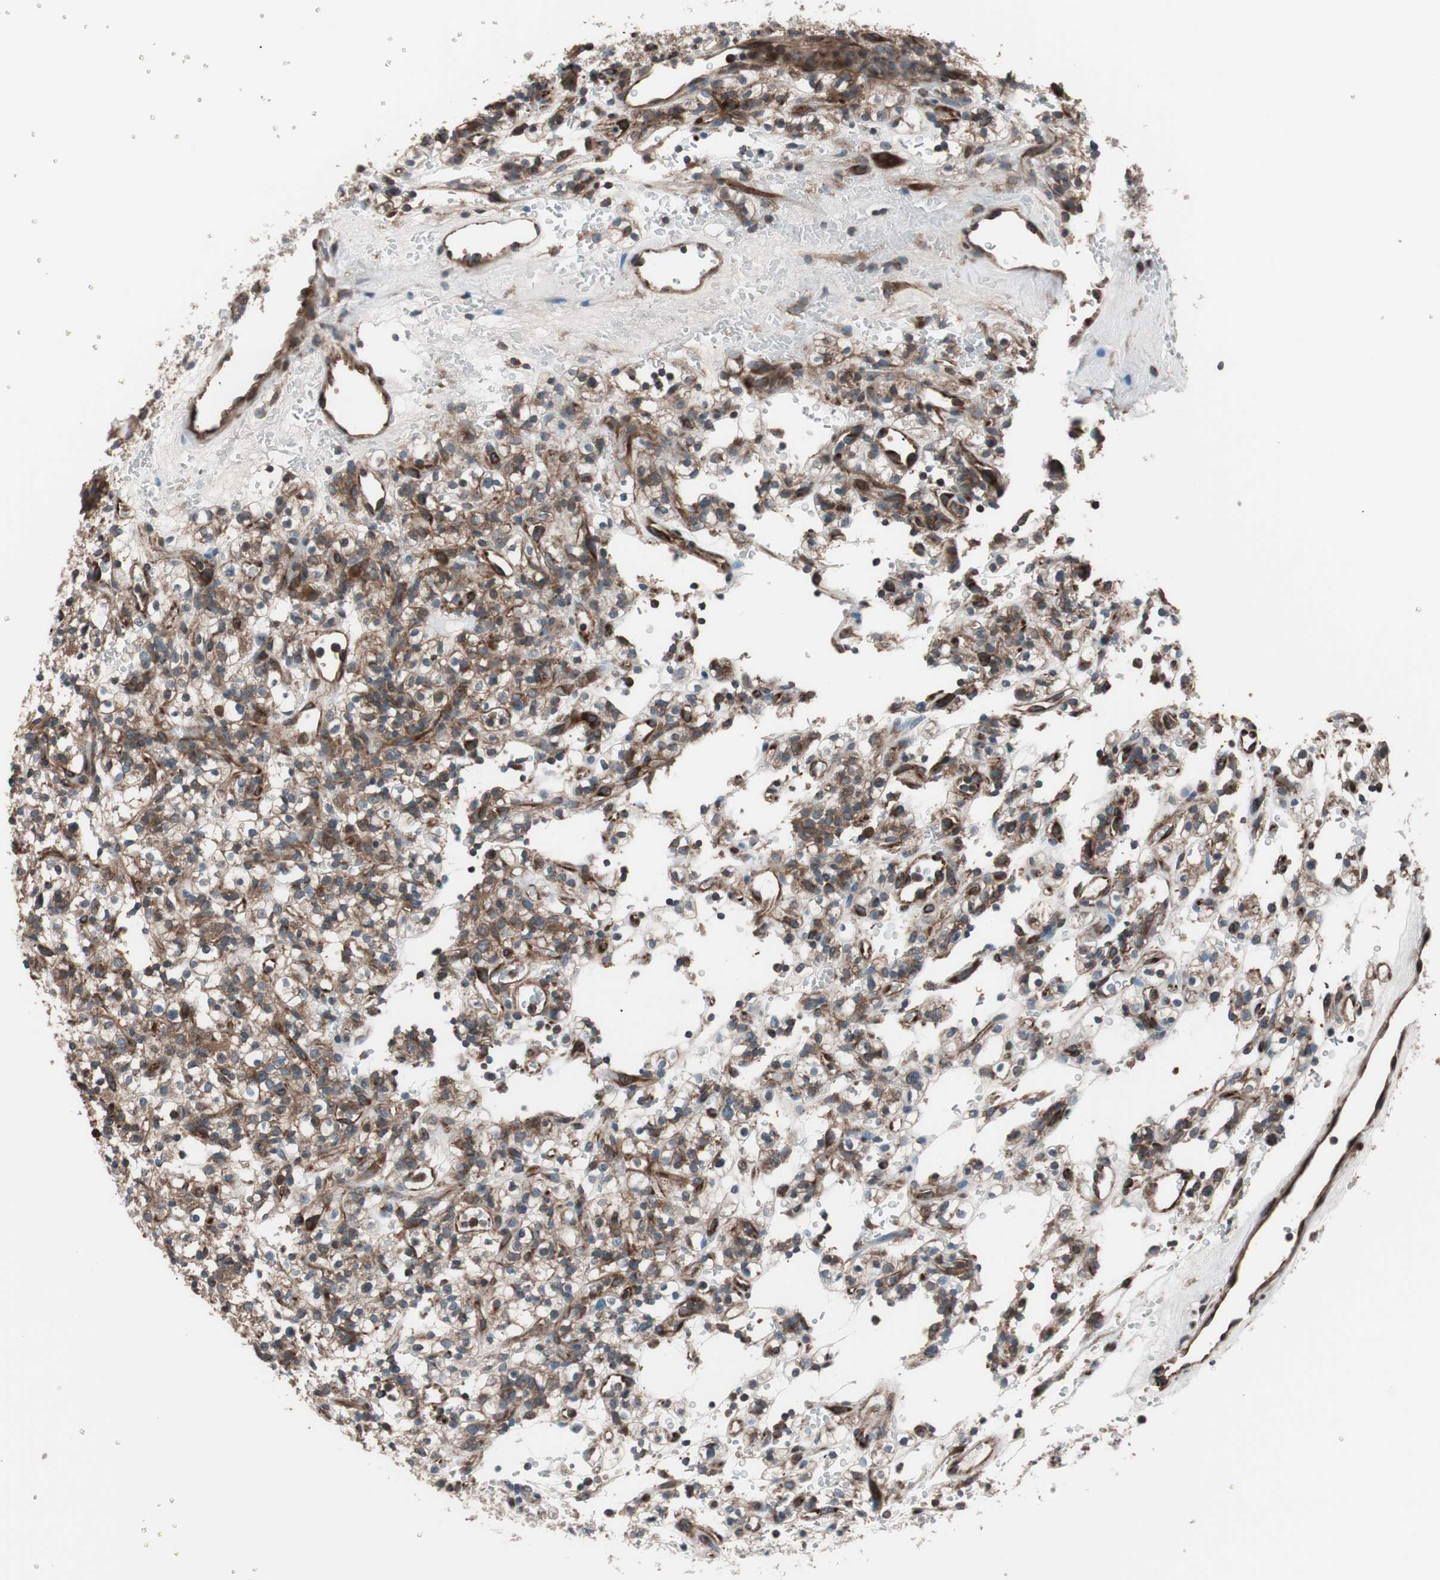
{"staining": {"intensity": "moderate", "quantity": "25%-75%", "location": "cytoplasmic/membranous"}, "tissue": "renal cancer", "cell_type": "Tumor cells", "image_type": "cancer", "snomed": [{"axis": "morphology", "description": "Normal tissue, NOS"}, {"axis": "morphology", "description": "Adenocarcinoma, NOS"}, {"axis": "topography", "description": "Kidney"}], "caption": "There is medium levels of moderate cytoplasmic/membranous staining in tumor cells of renal adenocarcinoma, as demonstrated by immunohistochemical staining (brown color).", "gene": "SEC31A", "patient": {"sex": "female", "age": 72}}